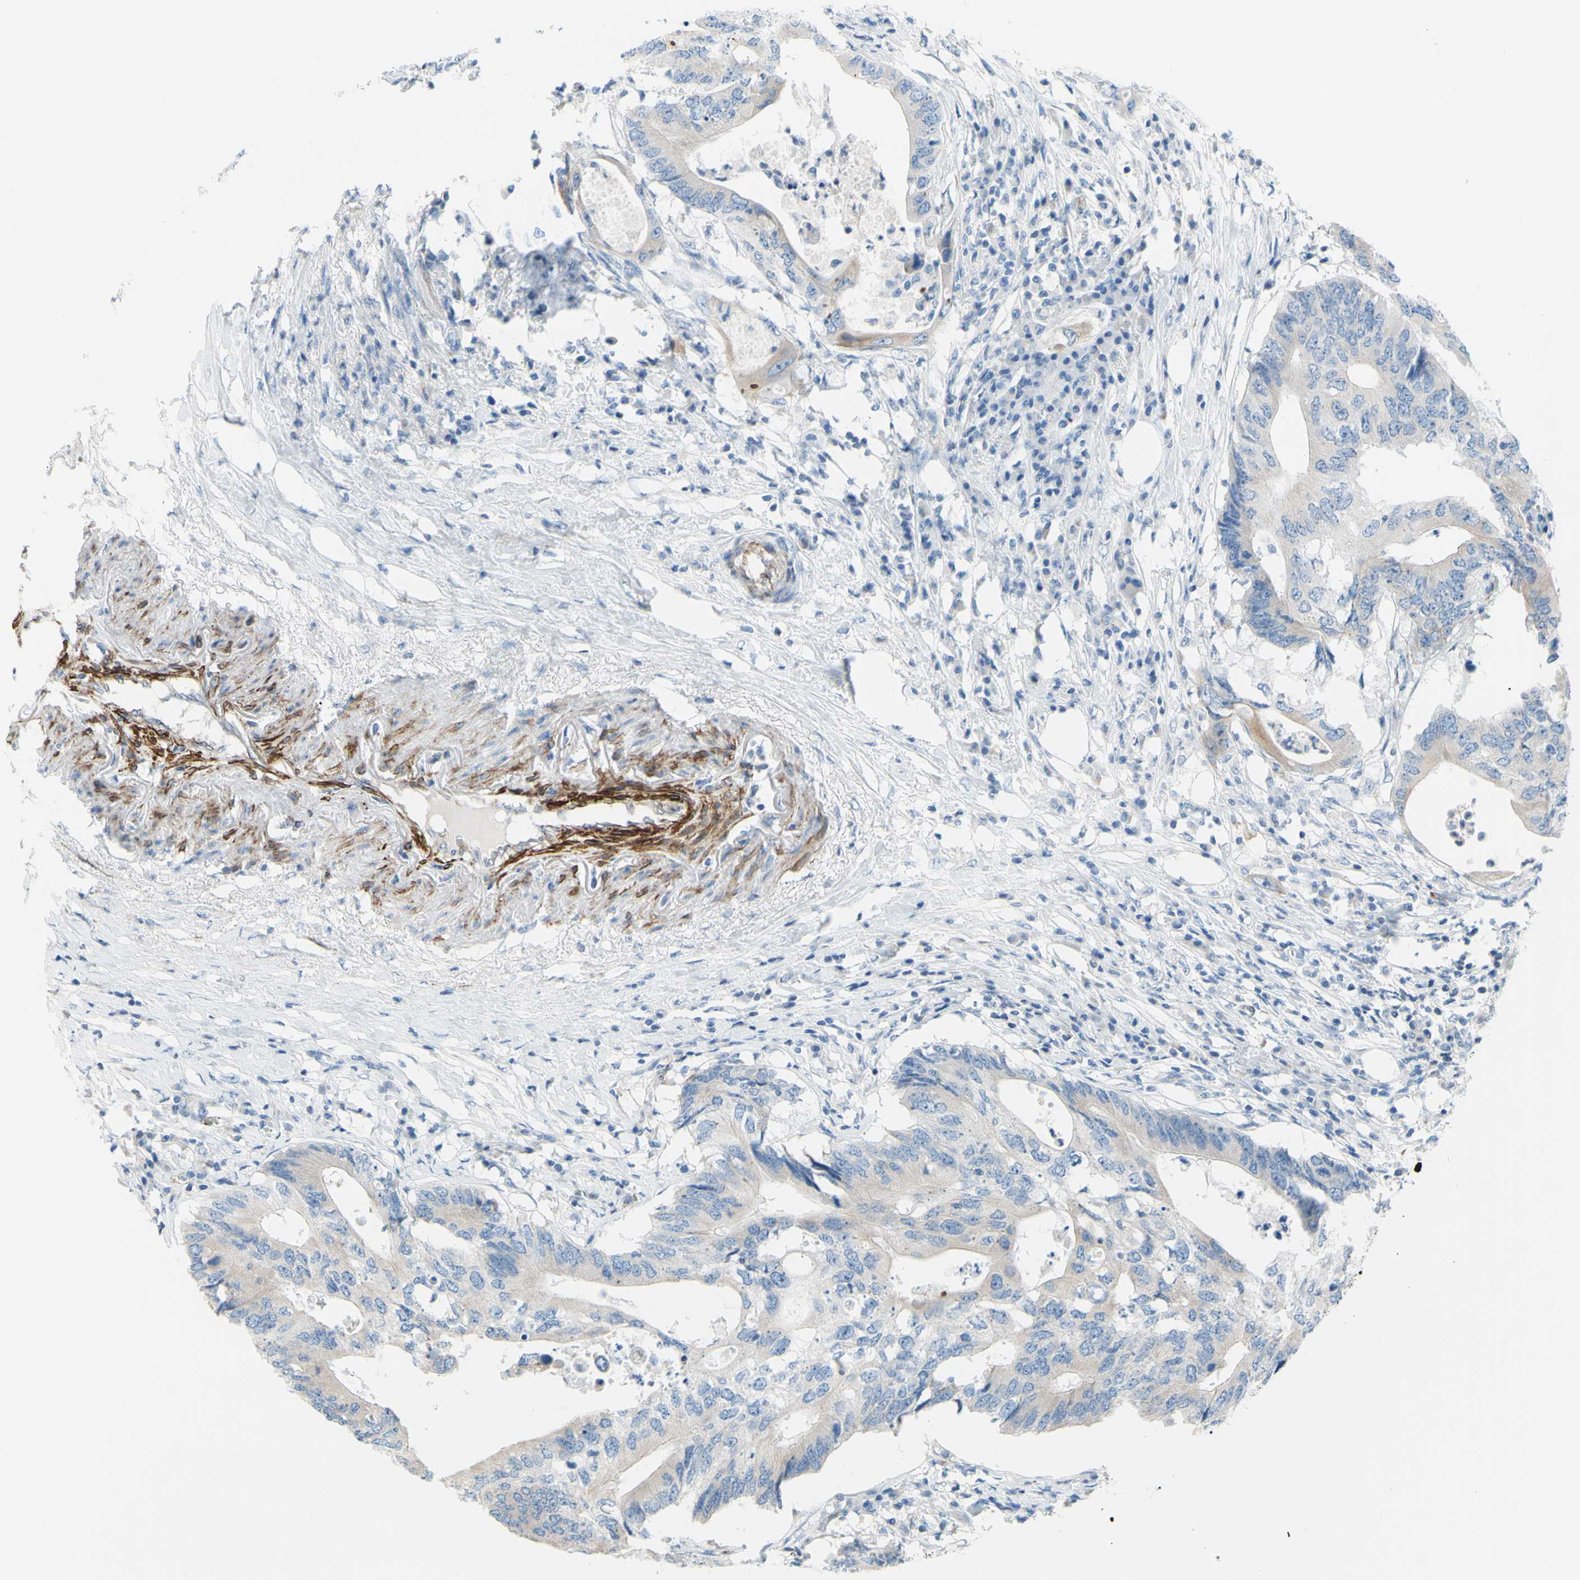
{"staining": {"intensity": "negative", "quantity": "none", "location": "none"}, "tissue": "colorectal cancer", "cell_type": "Tumor cells", "image_type": "cancer", "snomed": [{"axis": "morphology", "description": "Adenocarcinoma, NOS"}, {"axis": "topography", "description": "Colon"}], "caption": "Human colorectal cancer stained for a protein using immunohistochemistry (IHC) displays no expression in tumor cells.", "gene": "PRRG2", "patient": {"sex": "male", "age": 71}}